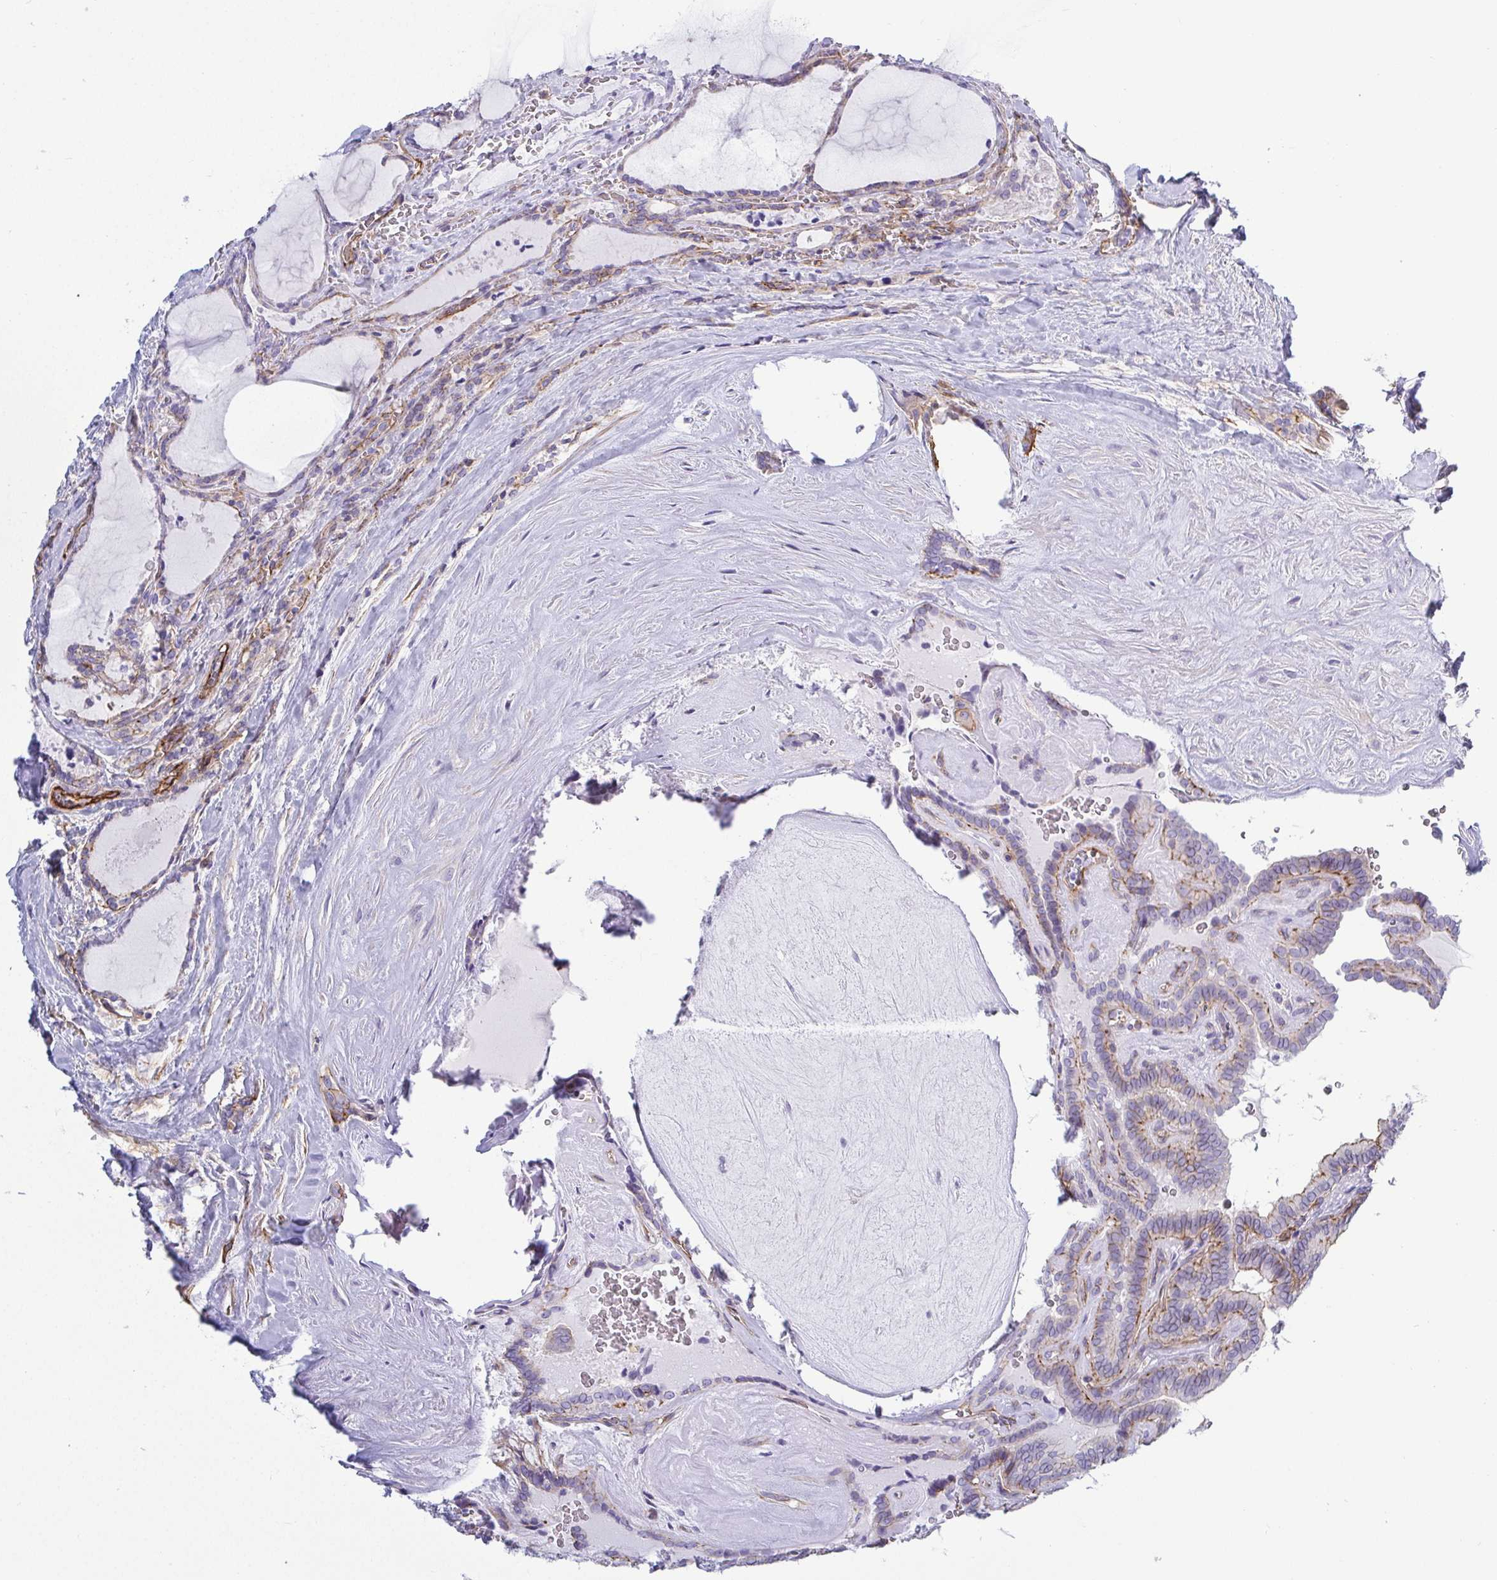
{"staining": {"intensity": "moderate", "quantity": "25%-75%", "location": "cytoplasmic/membranous"}, "tissue": "thyroid cancer", "cell_type": "Tumor cells", "image_type": "cancer", "snomed": [{"axis": "morphology", "description": "Papillary adenocarcinoma, NOS"}, {"axis": "topography", "description": "Thyroid gland"}], "caption": "A brown stain labels moderate cytoplasmic/membranous positivity of a protein in human thyroid cancer (papillary adenocarcinoma) tumor cells. Immunohistochemistry stains the protein in brown and the nuclei are stained blue.", "gene": "LIMA1", "patient": {"sex": "female", "age": 21}}